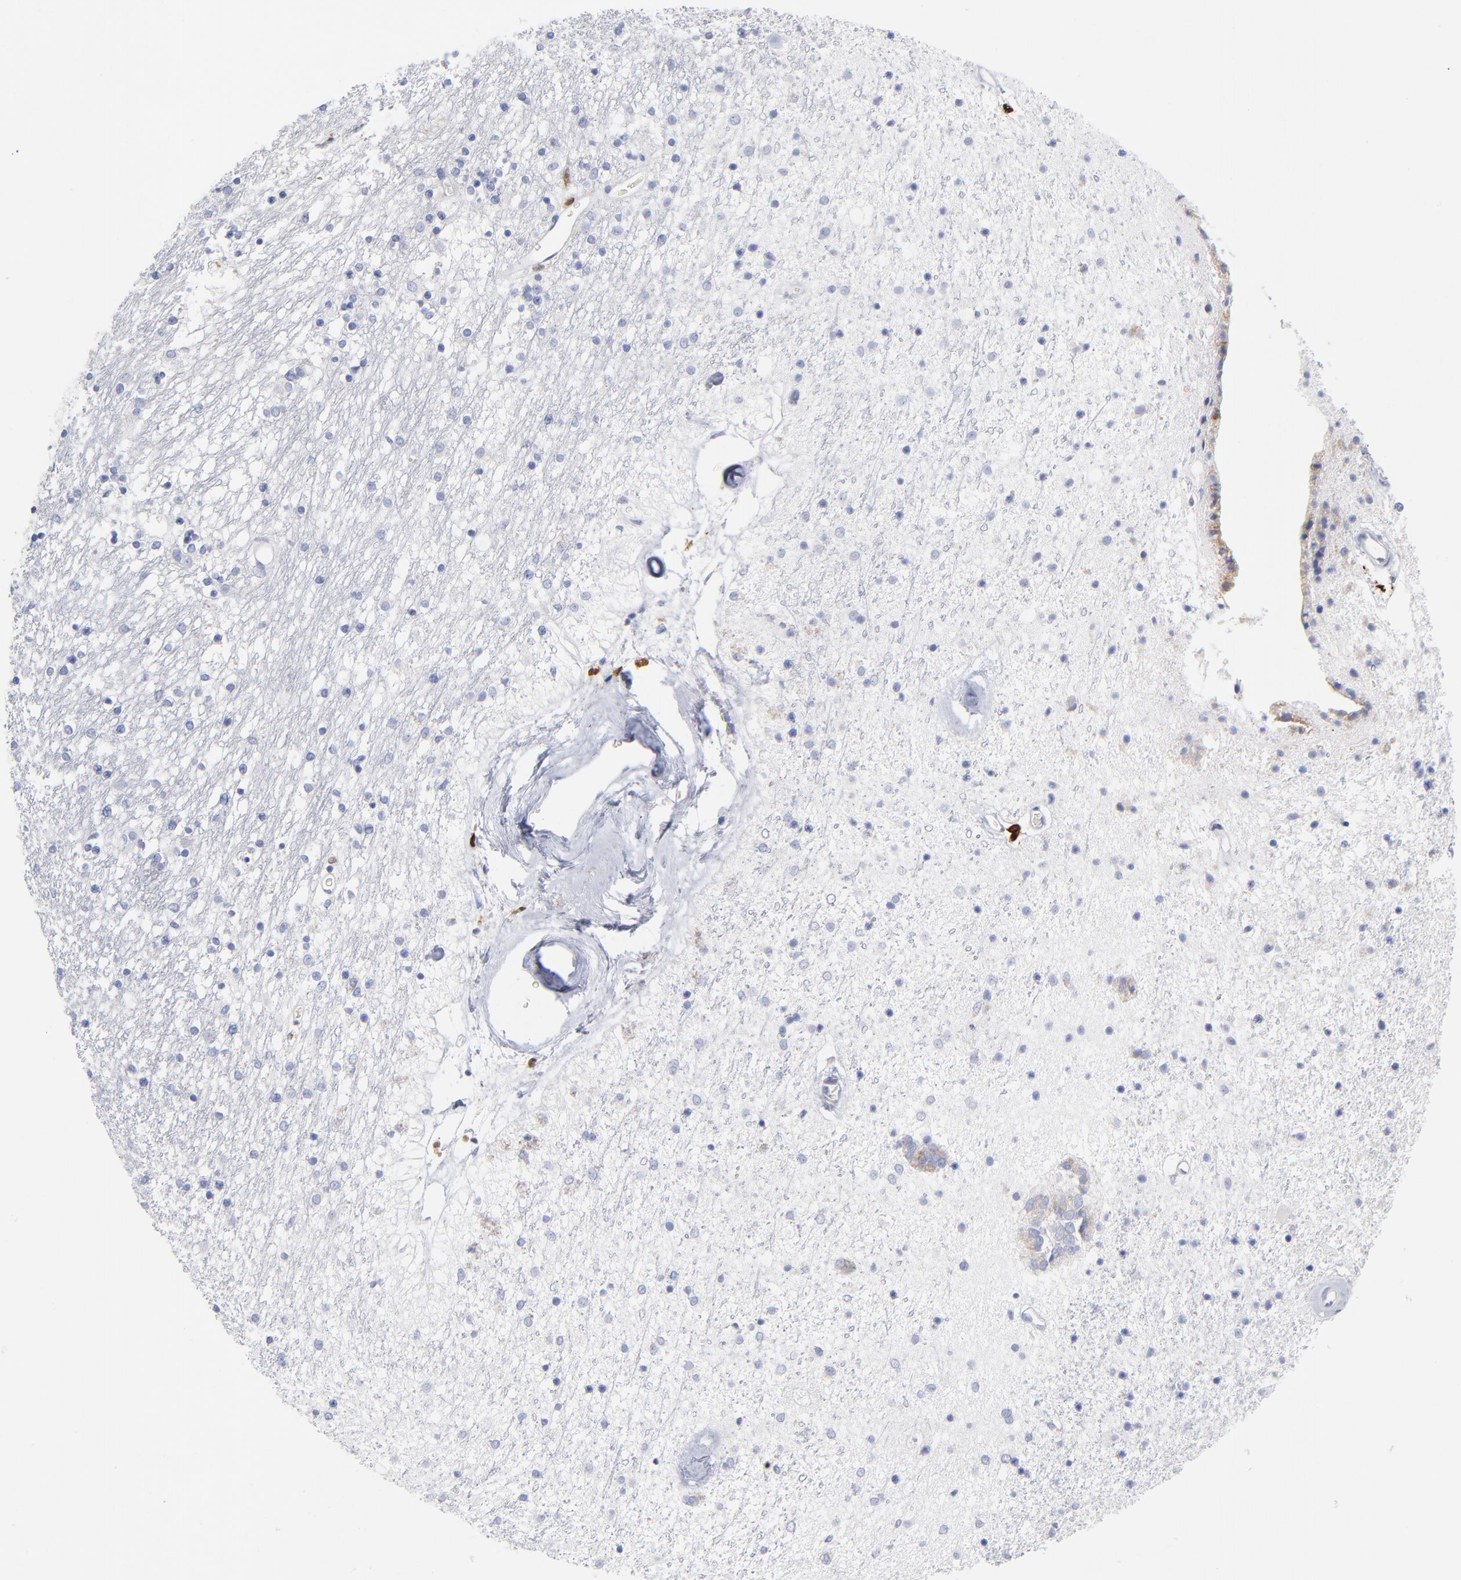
{"staining": {"intensity": "negative", "quantity": "none", "location": "none"}, "tissue": "caudate", "cell_type": "Glial cells", "image_type": "normal", "snomed": [{"axis": "morphology", "description": "Normal tissue, NOS"}, {"axis": "topography", "description": "Lateral ventricle wall"}], "caption": "There is no significant expression in glial cells of caudate. (IHC, brightfield microscopy, high magnification).", "gene": "PTP4A1", "patient": {"sex": "female", "age": 54}}